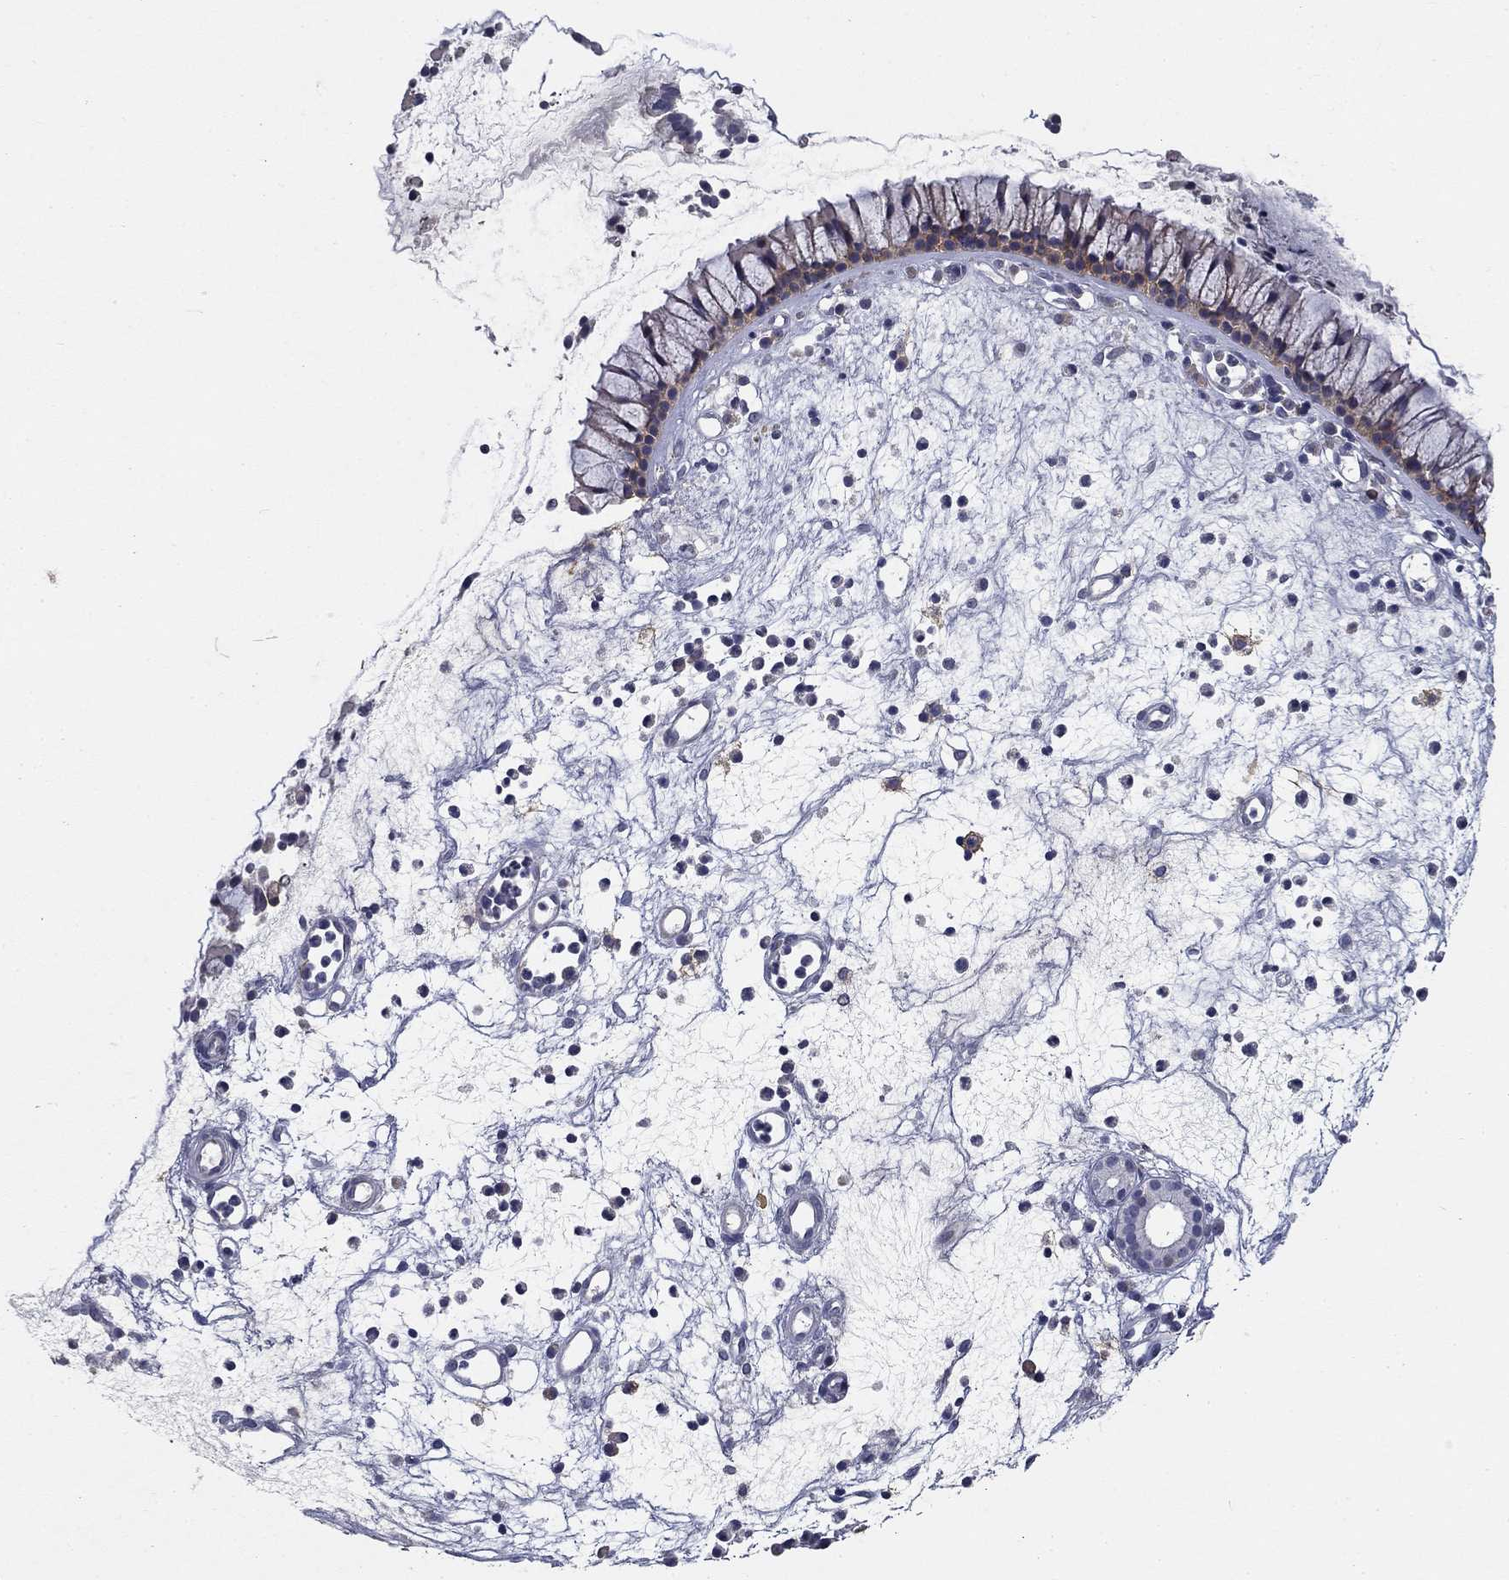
{"staining": {"intensity": "weak", "quantity": "<25%", "location": "cytoplasmic/membranous"}, "tissue": "nasopharynx", "cell_type": "Respiratory epithelial cells", "image_type": "normal", "snomed": [{"axis": "morphology", "description": "Normal tissue, NOS"}, {"axis": "topography", "description": "Nasopharynx"}], "caption": "IHC histopathology image of unremarkable nasopharynx: nasopharynx stained with DAB (3,3'-diaminobenzidine) demonstrates no significant protein positivity in respiratory epithelial cells.", "gene": "CD274", "patient": {"sex": "male", "age": 77}}